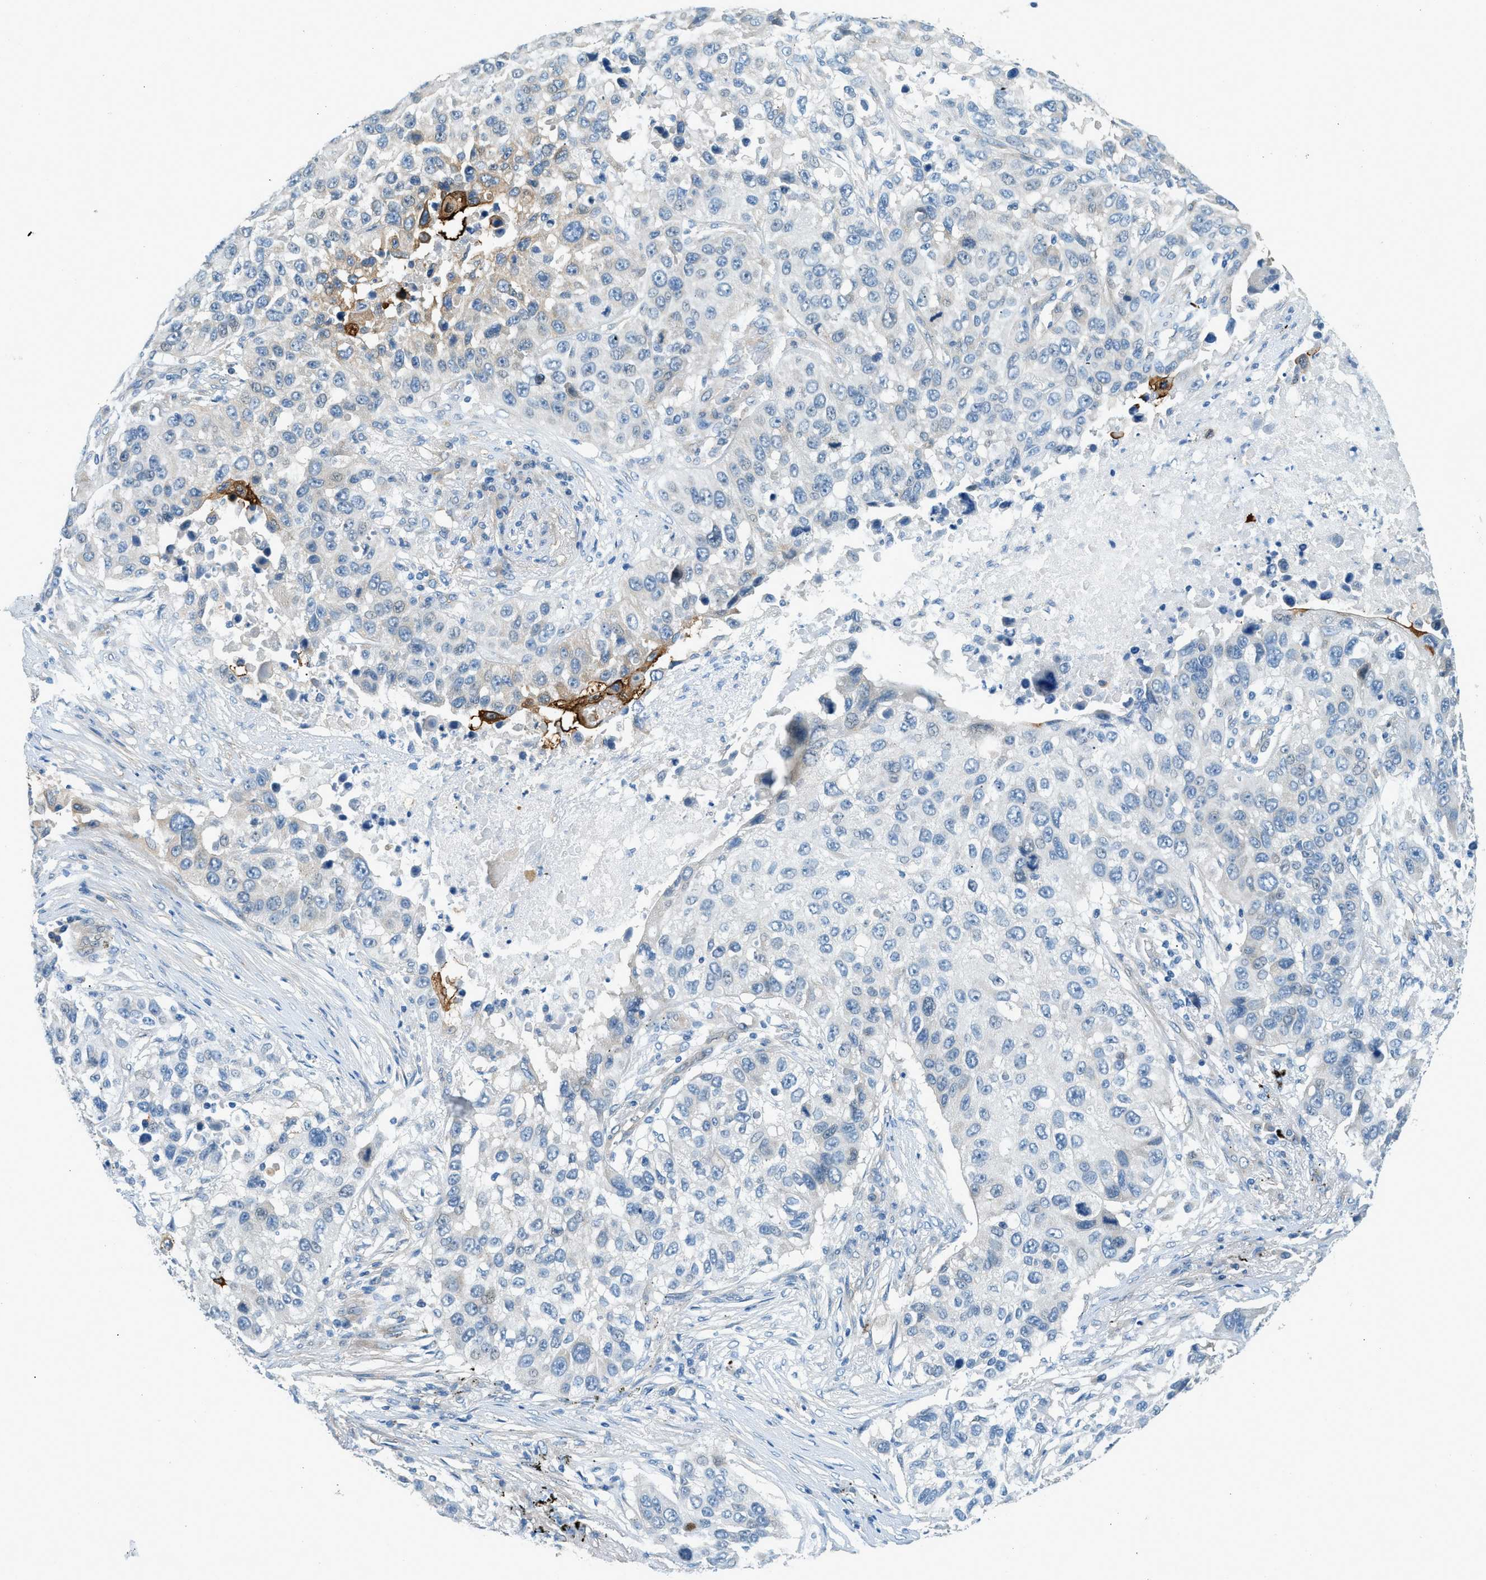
{"staining": {"intensity": "negative", "quantity": "none", "location": "none"}, "tissue": "lung cancer", "cell_type": "Tumor cells", "image_type": "cancer", "snomed": [{"axis": "morphology", "description": "Squamous cell carcinoma, NOS"}, {"axis": "topography", "description": "Lung"}], "caption": "Tumor cells are negative for brown protein staining in lung cancer. (DAB (3,3'-diaminobenzidine) IHC visualized using brightfield microscopy, high magnification).", "gene": "ZNF367", "patient": {"sex": "male", "age": 57}}